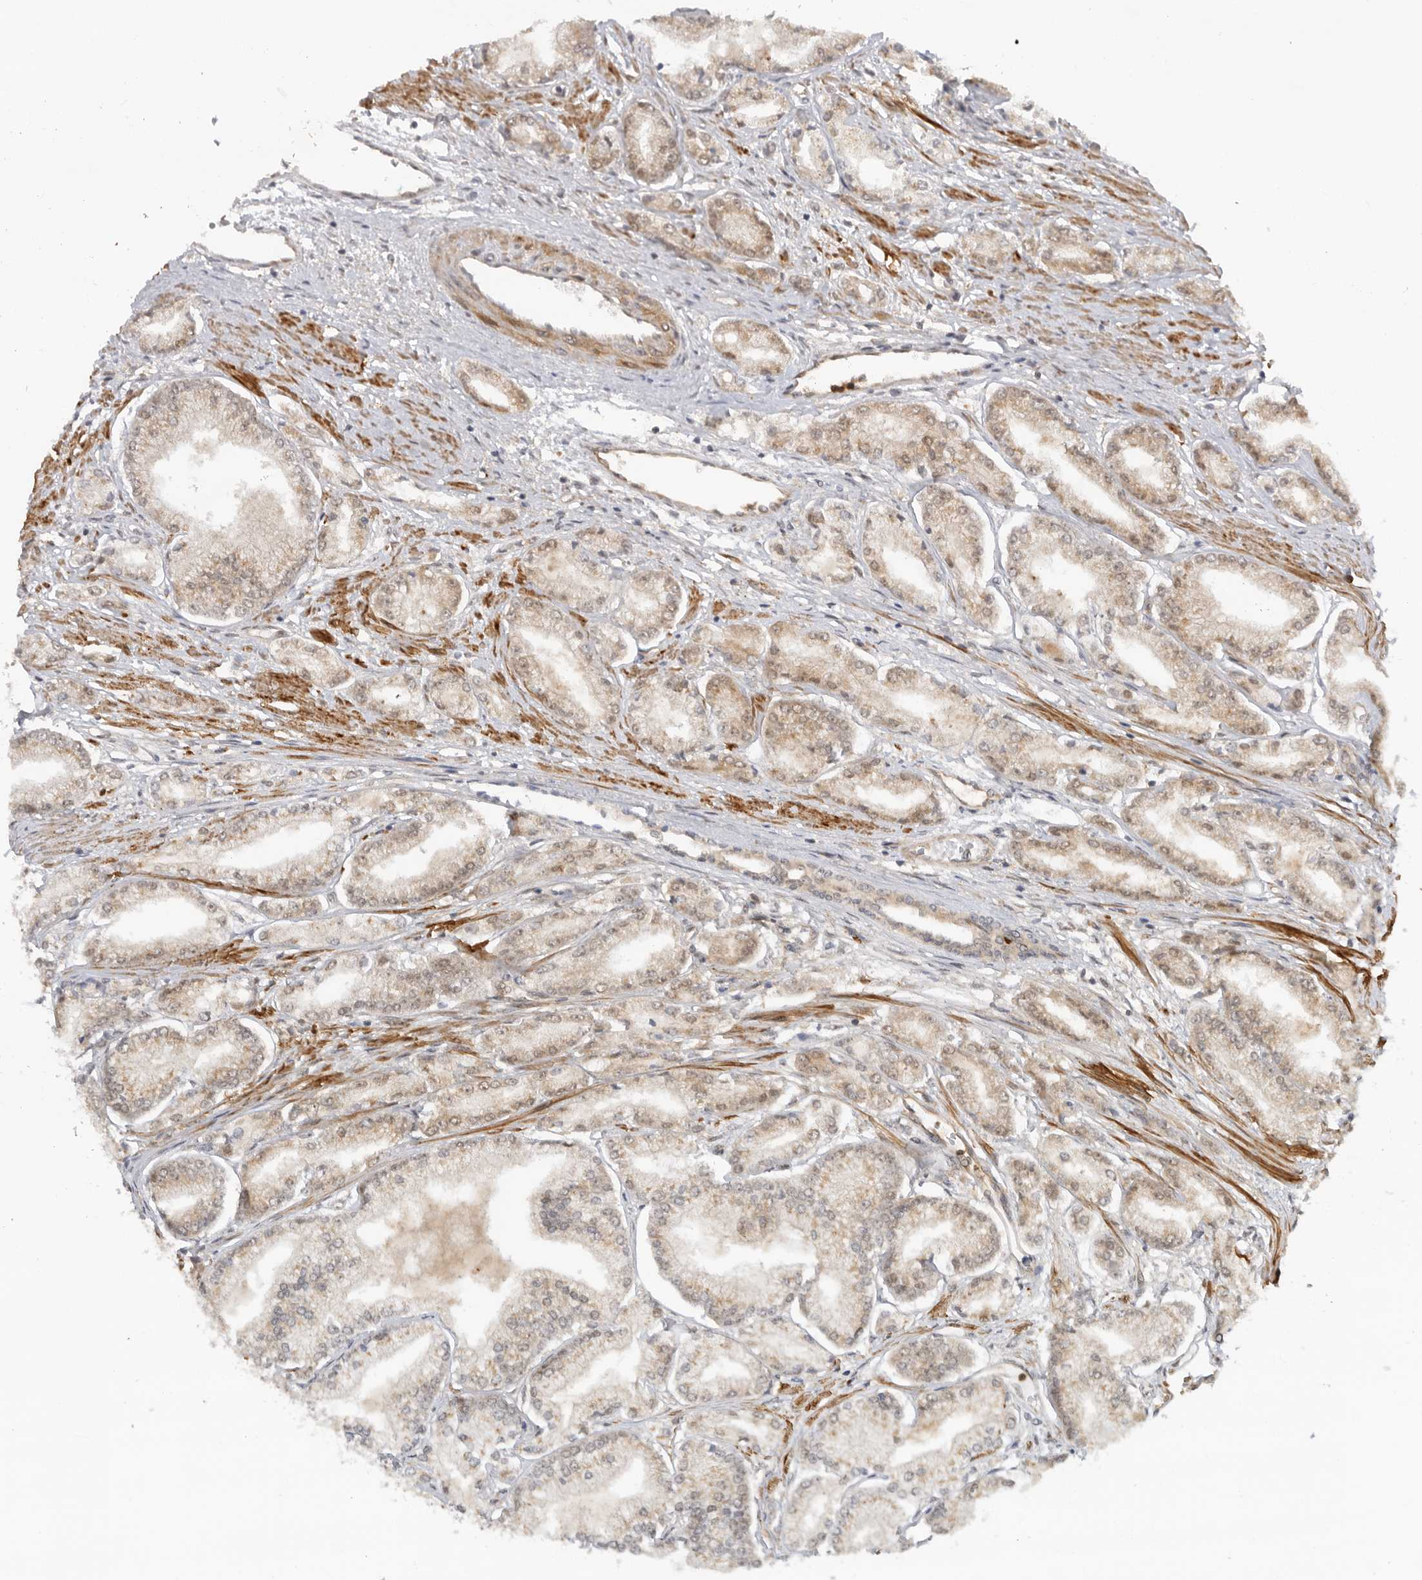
{"staining": {"intensity": "weak", "quantity": "<25%", "location": "cytoplasmic/membranous"}, "tissue": "prostate cancer", "cell_type": "Tumor cells", "image_type": "cancer", "snomed": [{"axis": "morphology", "description": "Adenocarcinoma, Low grade"}, {"axis": "topography", "description": "Prostate"}], "caption": "Photomicrograph shows no significant protein expression in tumor cells of prostate cancer.", "gene": "DCAF8", "patient": {"sex": "male", "age": 52}}